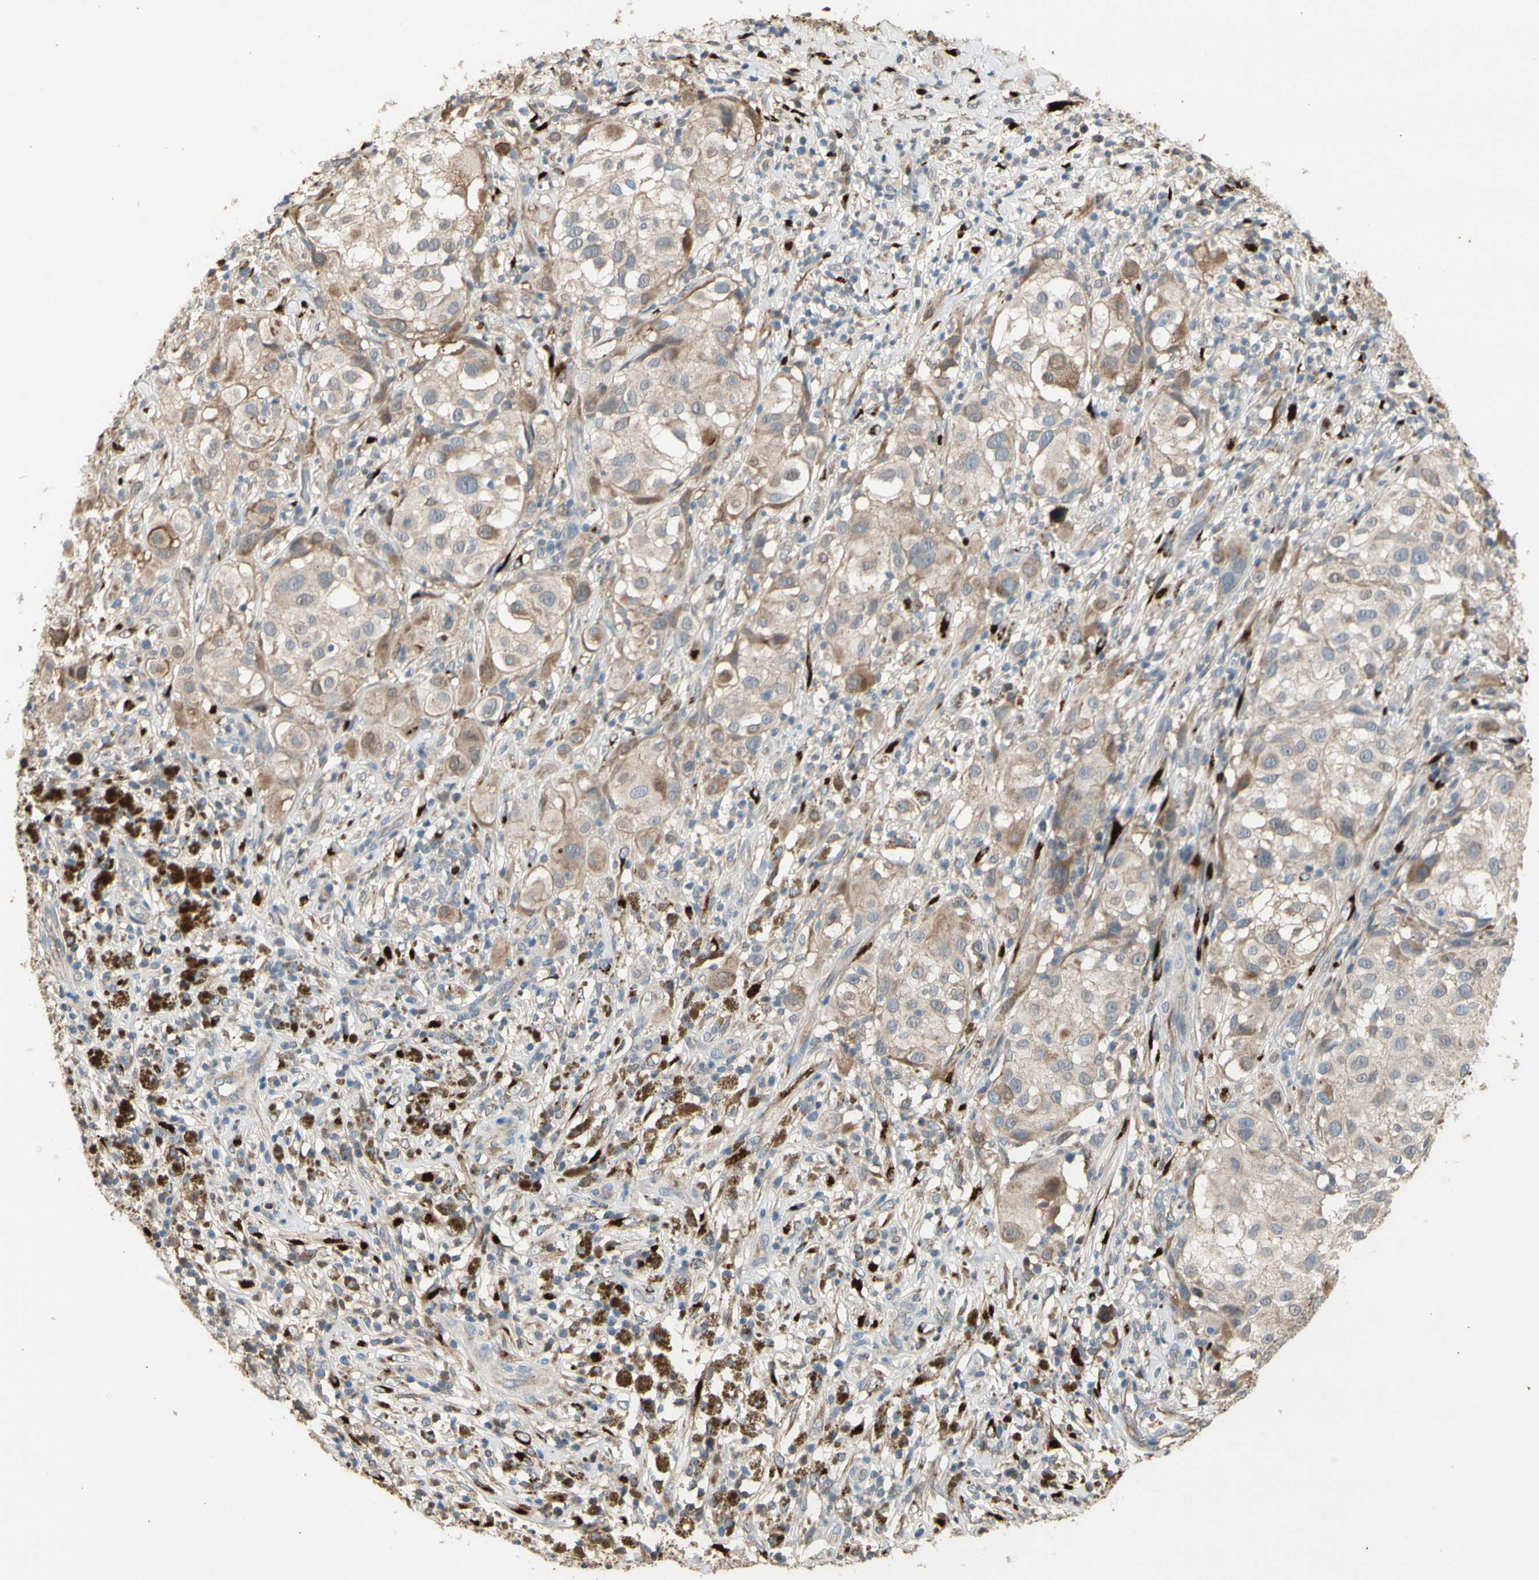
{"staining": {"intensity": "weak", "quantity": ">75%", "location": "cytoplasmic/membranous"}, "tissue": "melanoma", "cell_type": "Tumor cells", "image_type": "cancer", "snomed": [{"axis": "morphology", "description": "Necrosis, NOS"}, {"axis": "morphology", "description": "Malignant melanoma, NOS"}, {"axis": "topography", "description": "Skin"}], "caption": "Human melanoma stained with a protein marker displays weak staining in tumor cells.", "gene": "GALNT5", "patient": {"sex": "female", "age": 87}}